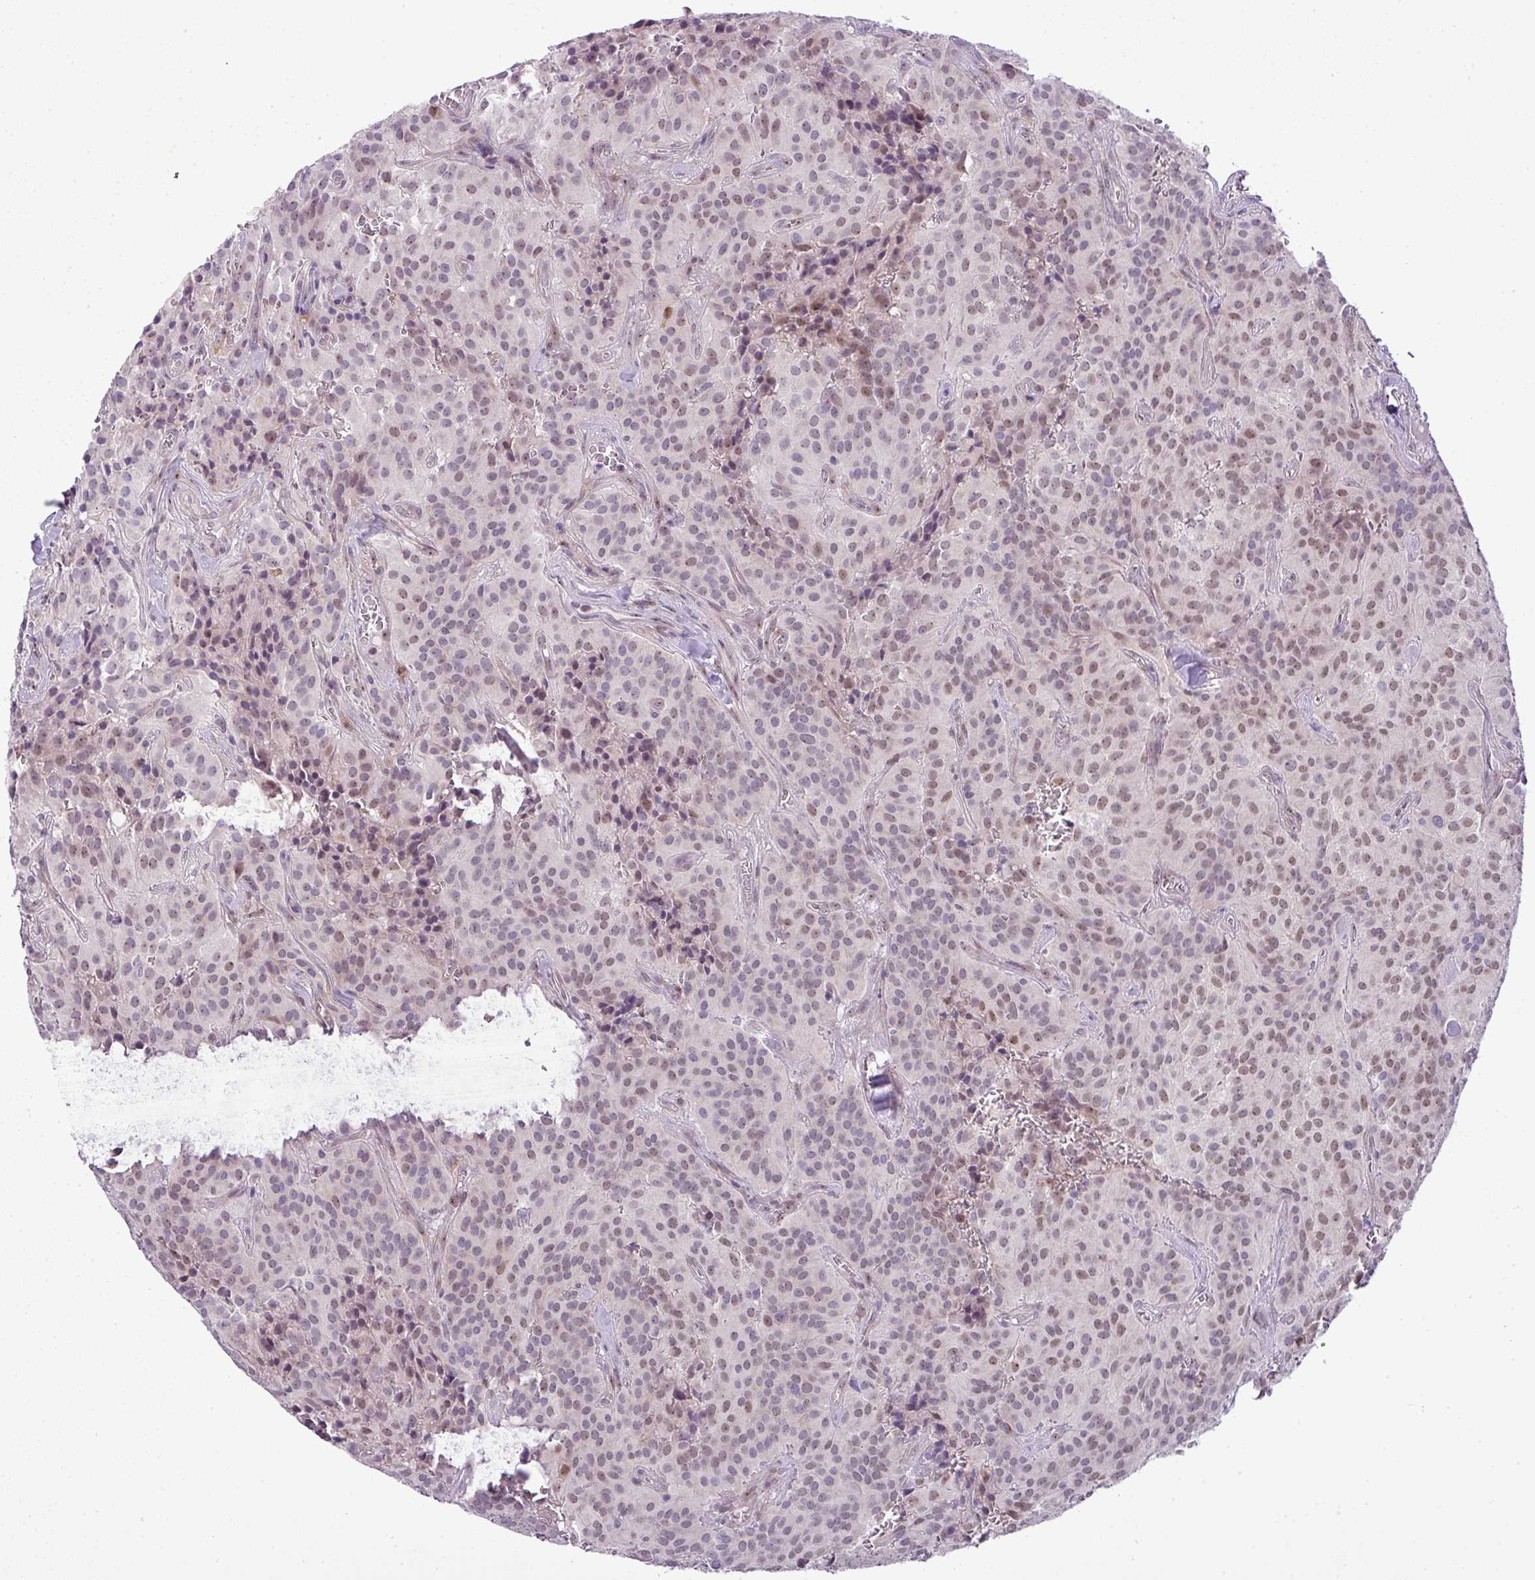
{"staining": {"intensity": "weak", "quantity": ">75%", "location": "nuclear"}, "tissue": "glioma", "cell_type": "Tumor cells", "image_type": "cancer", "snomed": [{"axis": "morphology", "description": "Glioma, malignant, Low grade"}, {"axis": "topography", "description": "Brain"}], "caption": "Human low-grade glioma (malignant) stained for a protein (brown) shows weak nuclear positive positivity in approximately >75% of tumor cells.", "gene": "MAK16", "patient": {"sex": "male", "age": 42}}